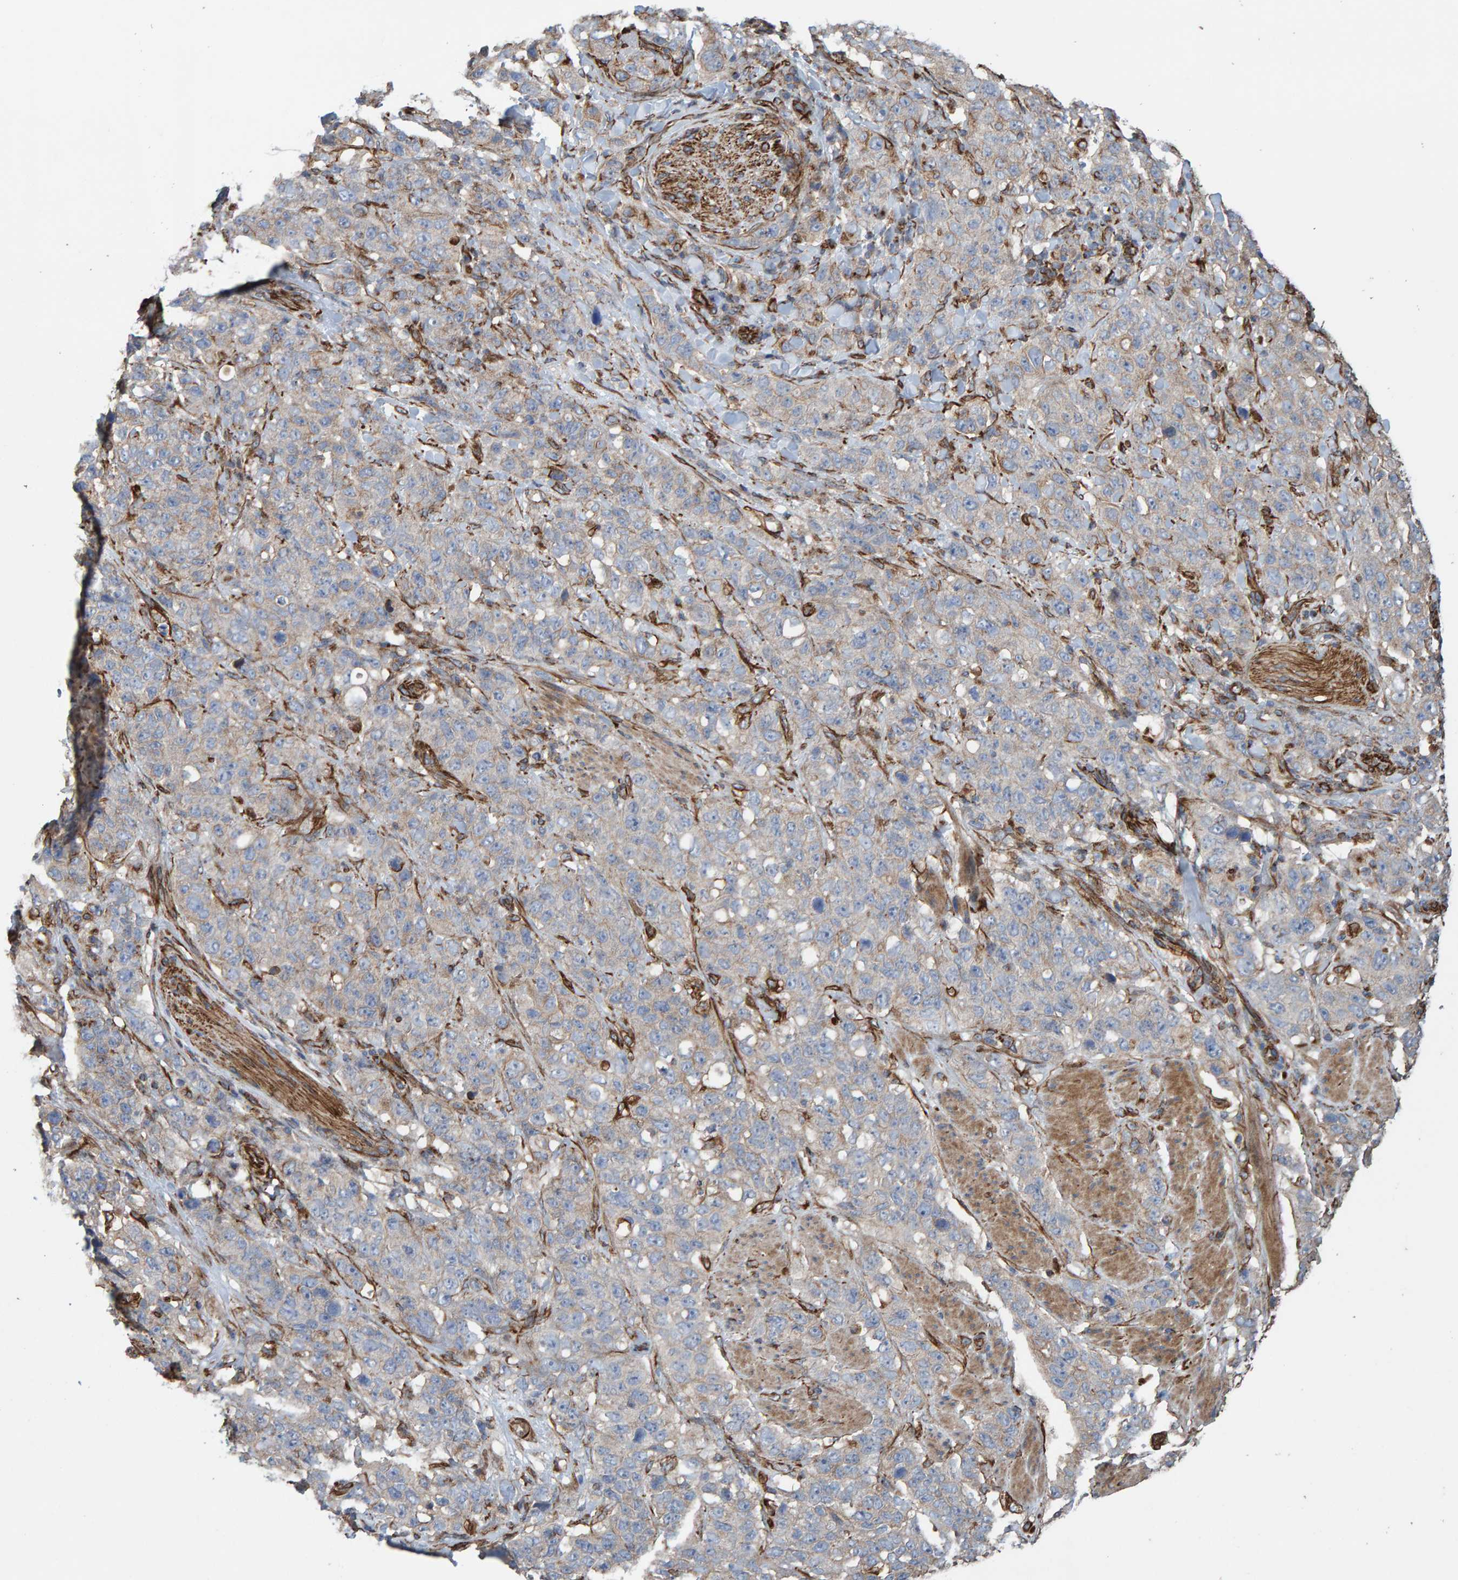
{"staining": {"intensity": "negative", "quantity": "none", "location": "none"}, "tissue": "stomach cancer", "cell_type": "Tumor cells", "image_type": "cancer", "snomed": [{"axis": "morphology", "description": "Adenocarcinoma, NOS"}, {"axis": "topography", "description": "Stomach"}], "caption": "Tumor cells show no significant protein positivity in stomach adenocarcinoma.", "gene": "ZNF347", "patient": {"sex": "male", "age": 48}}